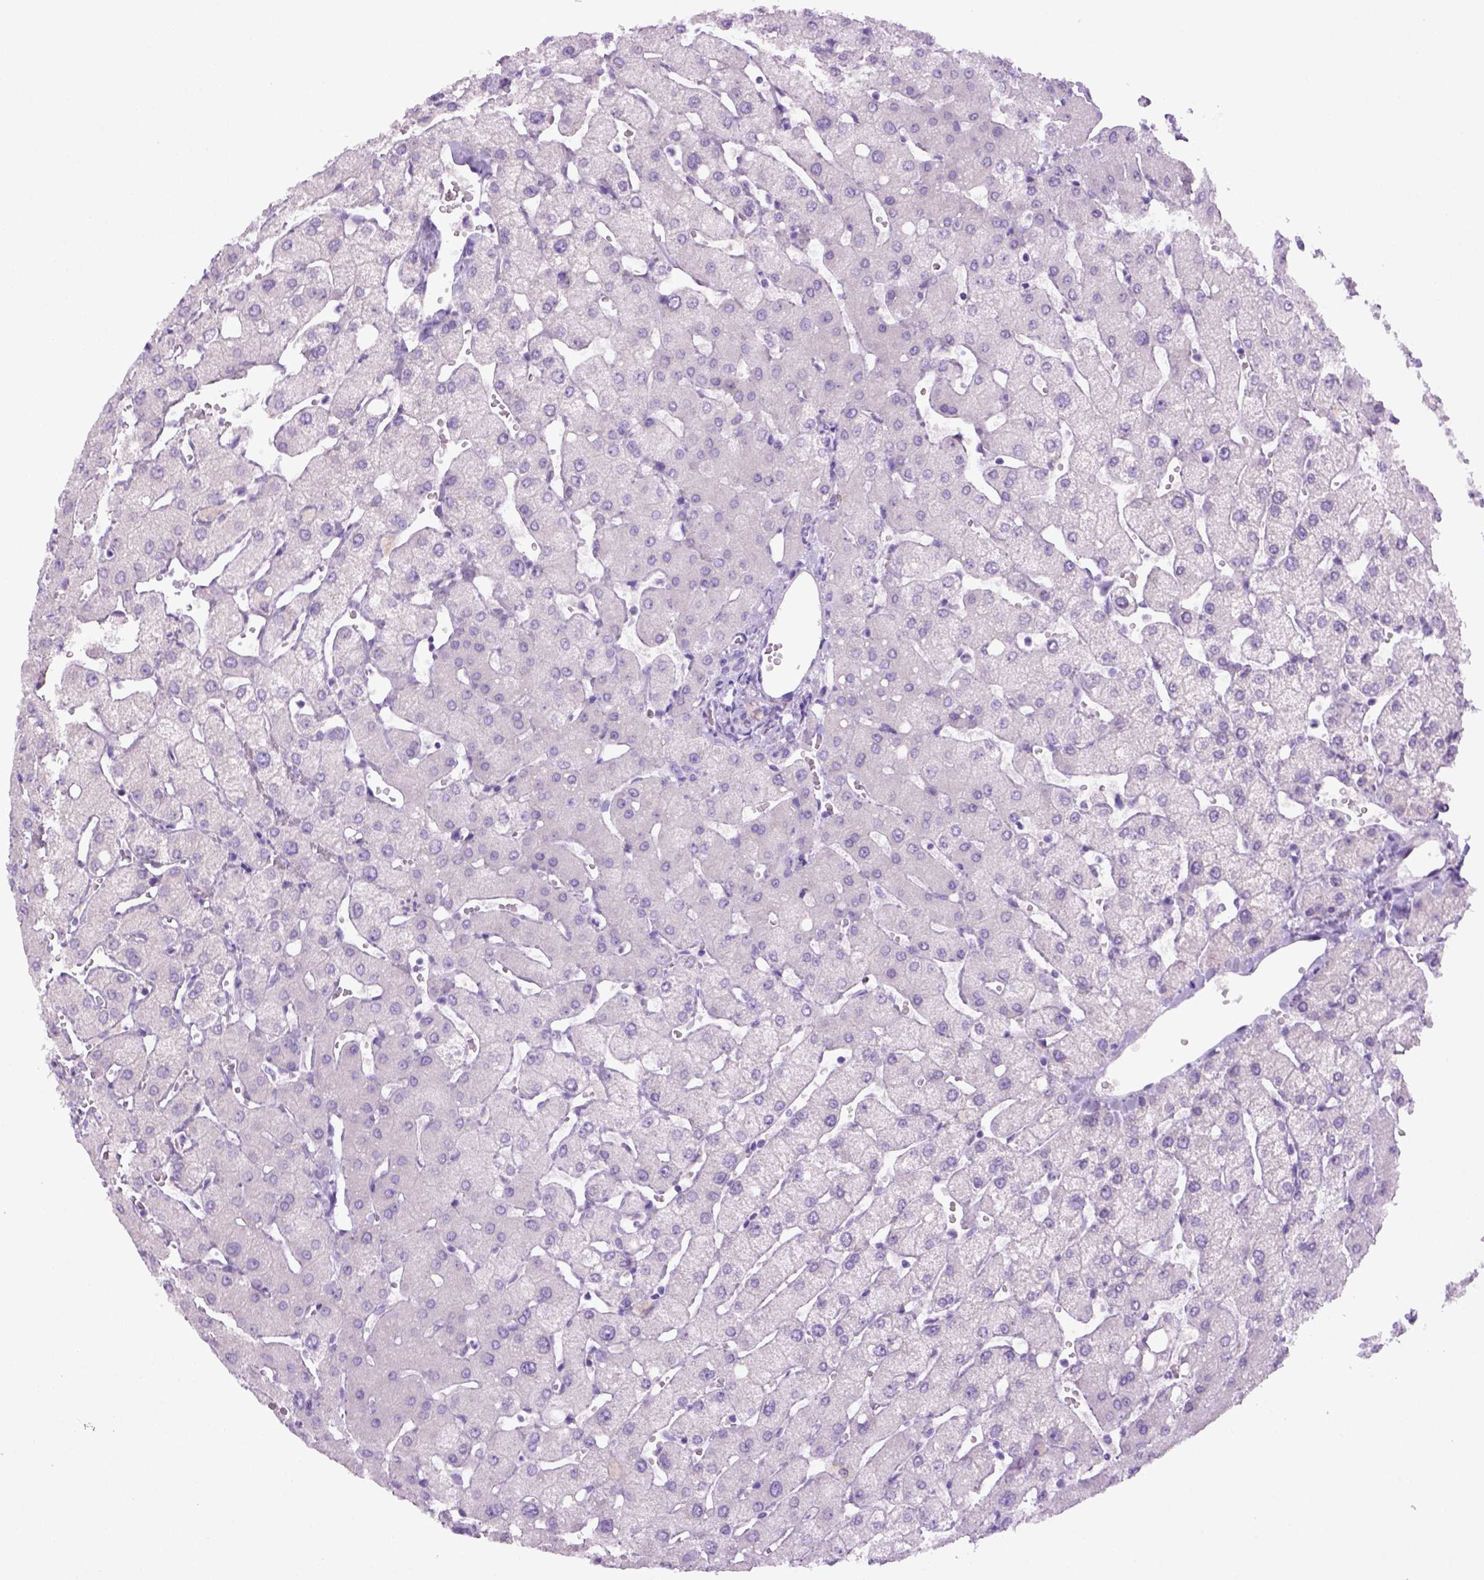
{"staining": {"intensity": "negative", "quantity": "none", "location": "none"}, "tissue": "liver", "cell_type": "Cholangiocytes", "image_type": "normal", "snomed": [{"axis": "morphology", "description": "Normal tissue, NOS"}, {"axis": "topography", "description": "Liver"}], "caption": "This is an immunohistochemistry histopathology image of normal human liver. There is no staining in cholangiocytes.", "gene": "DNAH11", "patient": {"sex": "female", "age": 54}}